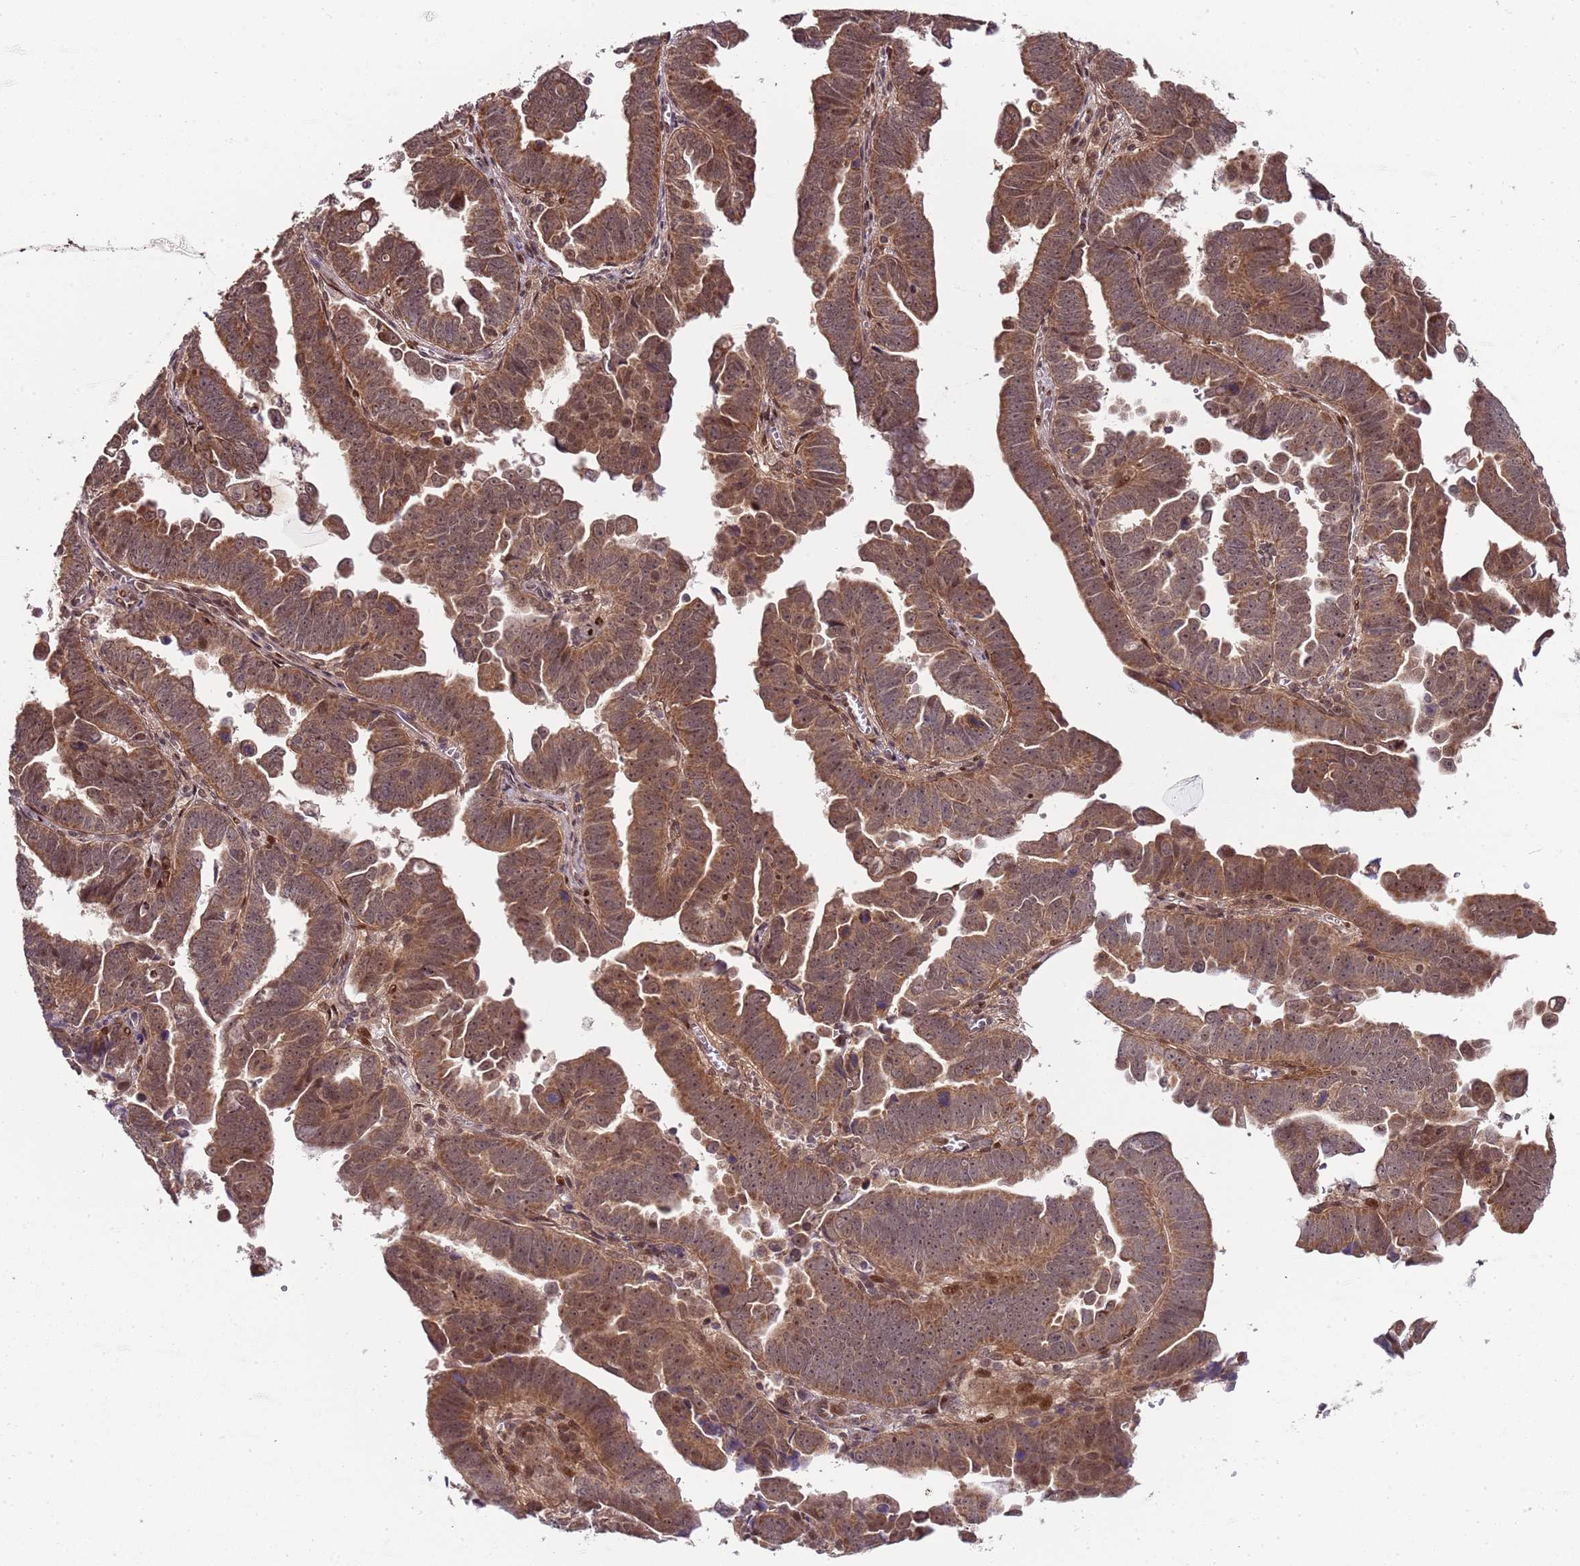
{"staining": {"intensity": "moderate", "quantity": ">75%", "location": "cytoplasmic/membranous"}, "tissue": "endometrial cancer", "cell_type": "Tumor cells", "image_type": "cancer", "snomed": [{"axis": "morphology", "description": "Adenocarcinoma, NOS"}, {"axis": "topography", "description": "Endometrium"}], "caption": "Protein expression analysis of human adenocarcinoma (endometrial) reveals moderate cytoplasmic/membranous expression in approximately >75% of tumor cells.", "gene": "EDC3", "patient": {"sex": "female", "age": 75}}